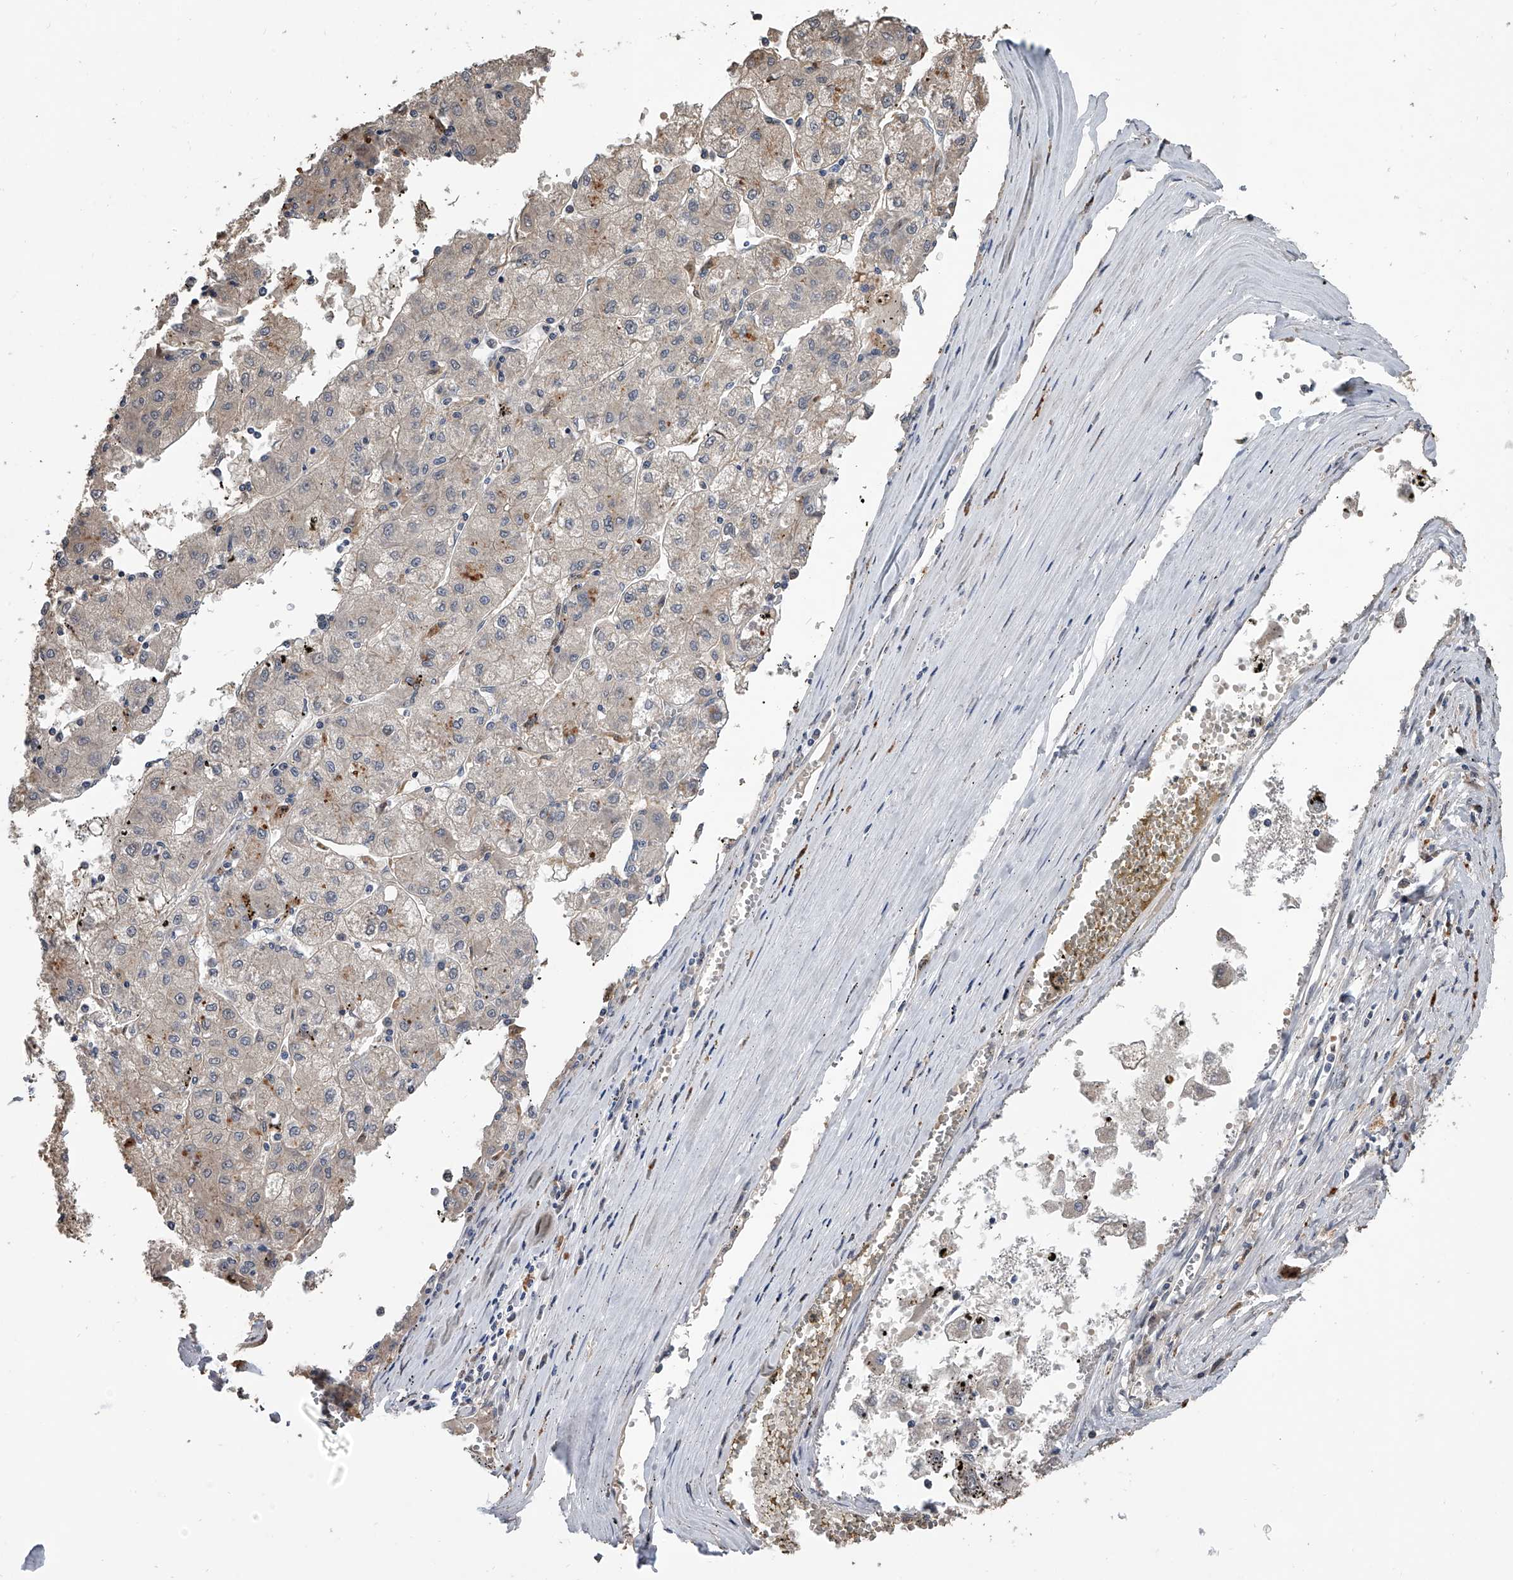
{"staining": {"intensity": "negative", "quantity": "none", "location": "none"}, "tissue": "liver cancer", "cell_type": "Tumor cells", "image_type": "cancer", "snomed": [{"axis": "morphology", "description": "Carcinoma, Hepatocellular, NOS"}, {"axis": "topography", "description": "Liver"}], "caption": "The image demonstrates no staining of tumor cells in liver cancer.", "gene": "DOCK9", "patient": {"sex": "male", "age": 72}}